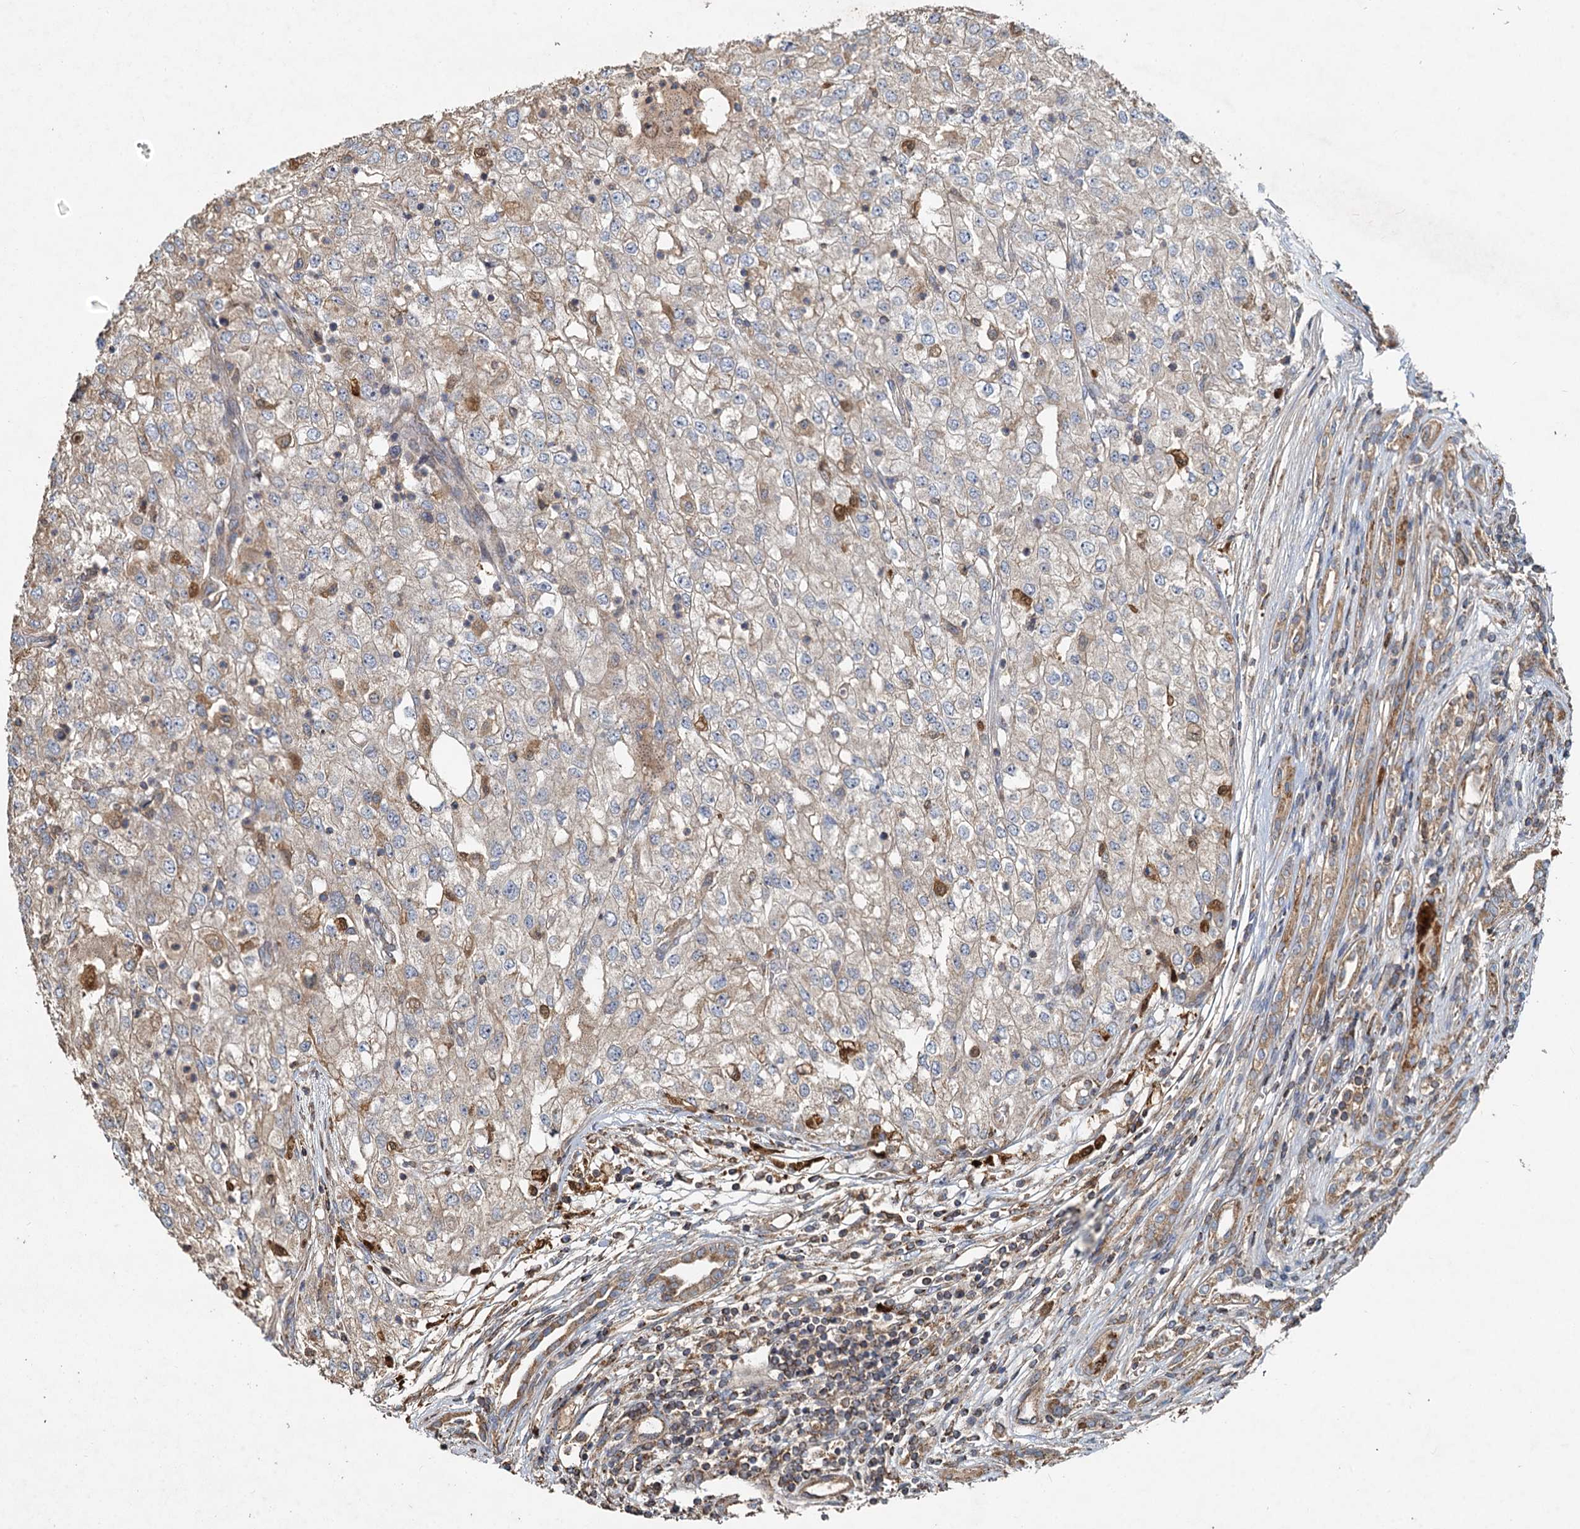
{"staining": {"intensity": "weak", "quantity": "<25%", "location": "cytoplasmic/membranous"}, "tissue": "renal cancer", "cell_type": "Tumor cells", "image_type": "cancer", "snomed": [{"axis": "morphology", "description": "Adenocarcinoma, NOS"}, {"axis": "topography", "description": "Kidney"}], "caption": "Histopathology image shows no significant protein expression in tumor cells of renal adenocarcinoma. The staining was performed using DAB (3,3'-diaminobenzidine) to visualize the protein expression in brown, while the nuclei were stained in blue with hematoxylin (Magnification: 20x).", "gene": "SDS", "patient": {"sex": "female", "age": 54}}